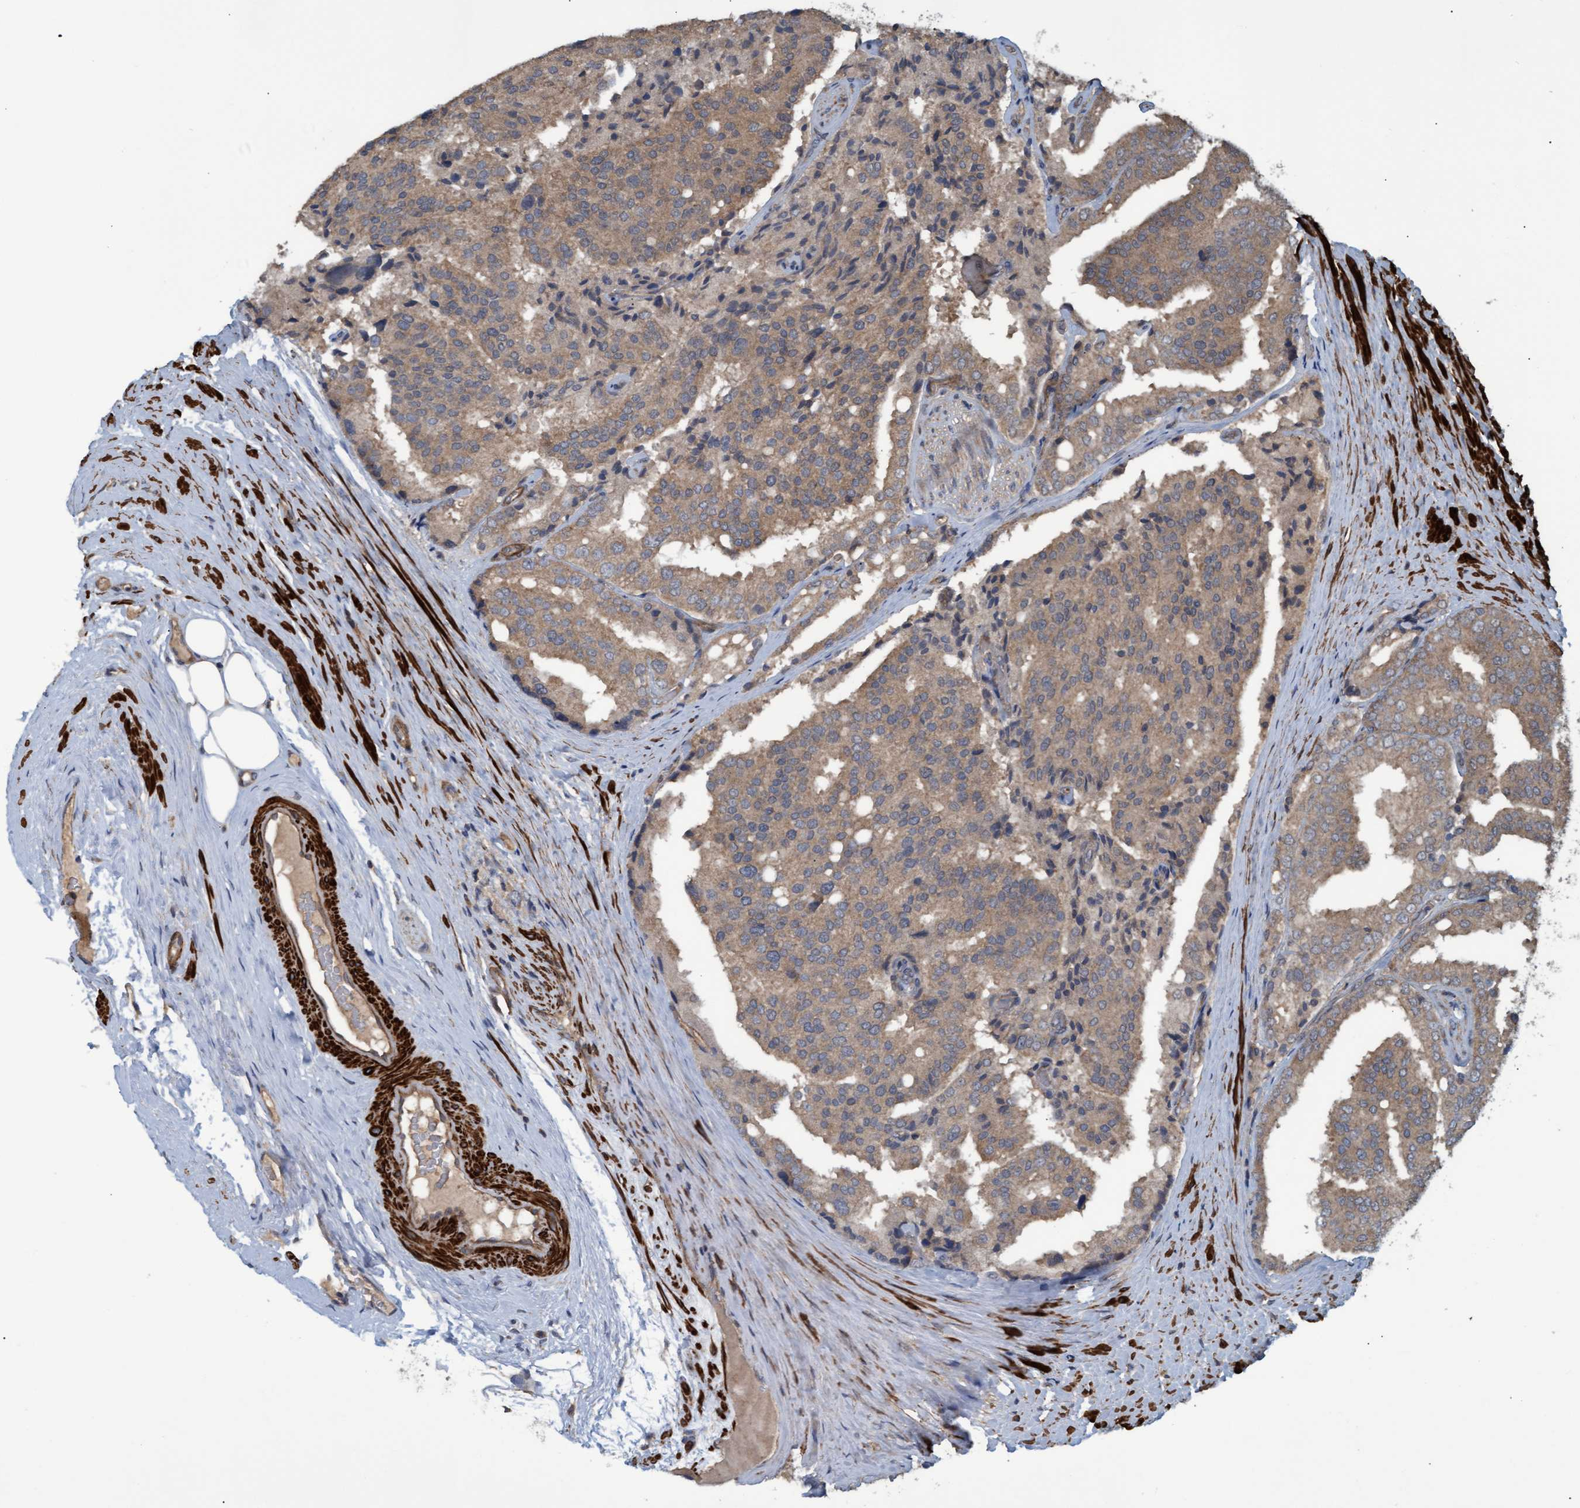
{"staining": {"intensity": "moderate", "quantity": "25%-75%", "location": "cytoplasmic/membranous"}, "tissue": "prostate cancer", "cell_type": "Tumor cells", "image_type": "cancer", "snomed": [{"axis": "morphology", "description": "Adenocarcinoma, High grade"}, {"axis": "topography", "description": "Prostate"}], "caption": "High-grade adenocarcinoma (prostate) stained with DAB immunohistochemistry reveals medium levels of moderate cytoplasmic/membranous positivity in about 25%-75% of tumor cells.", "gene": "GGT6", "patient": {"sex": "male", "age": 50}}